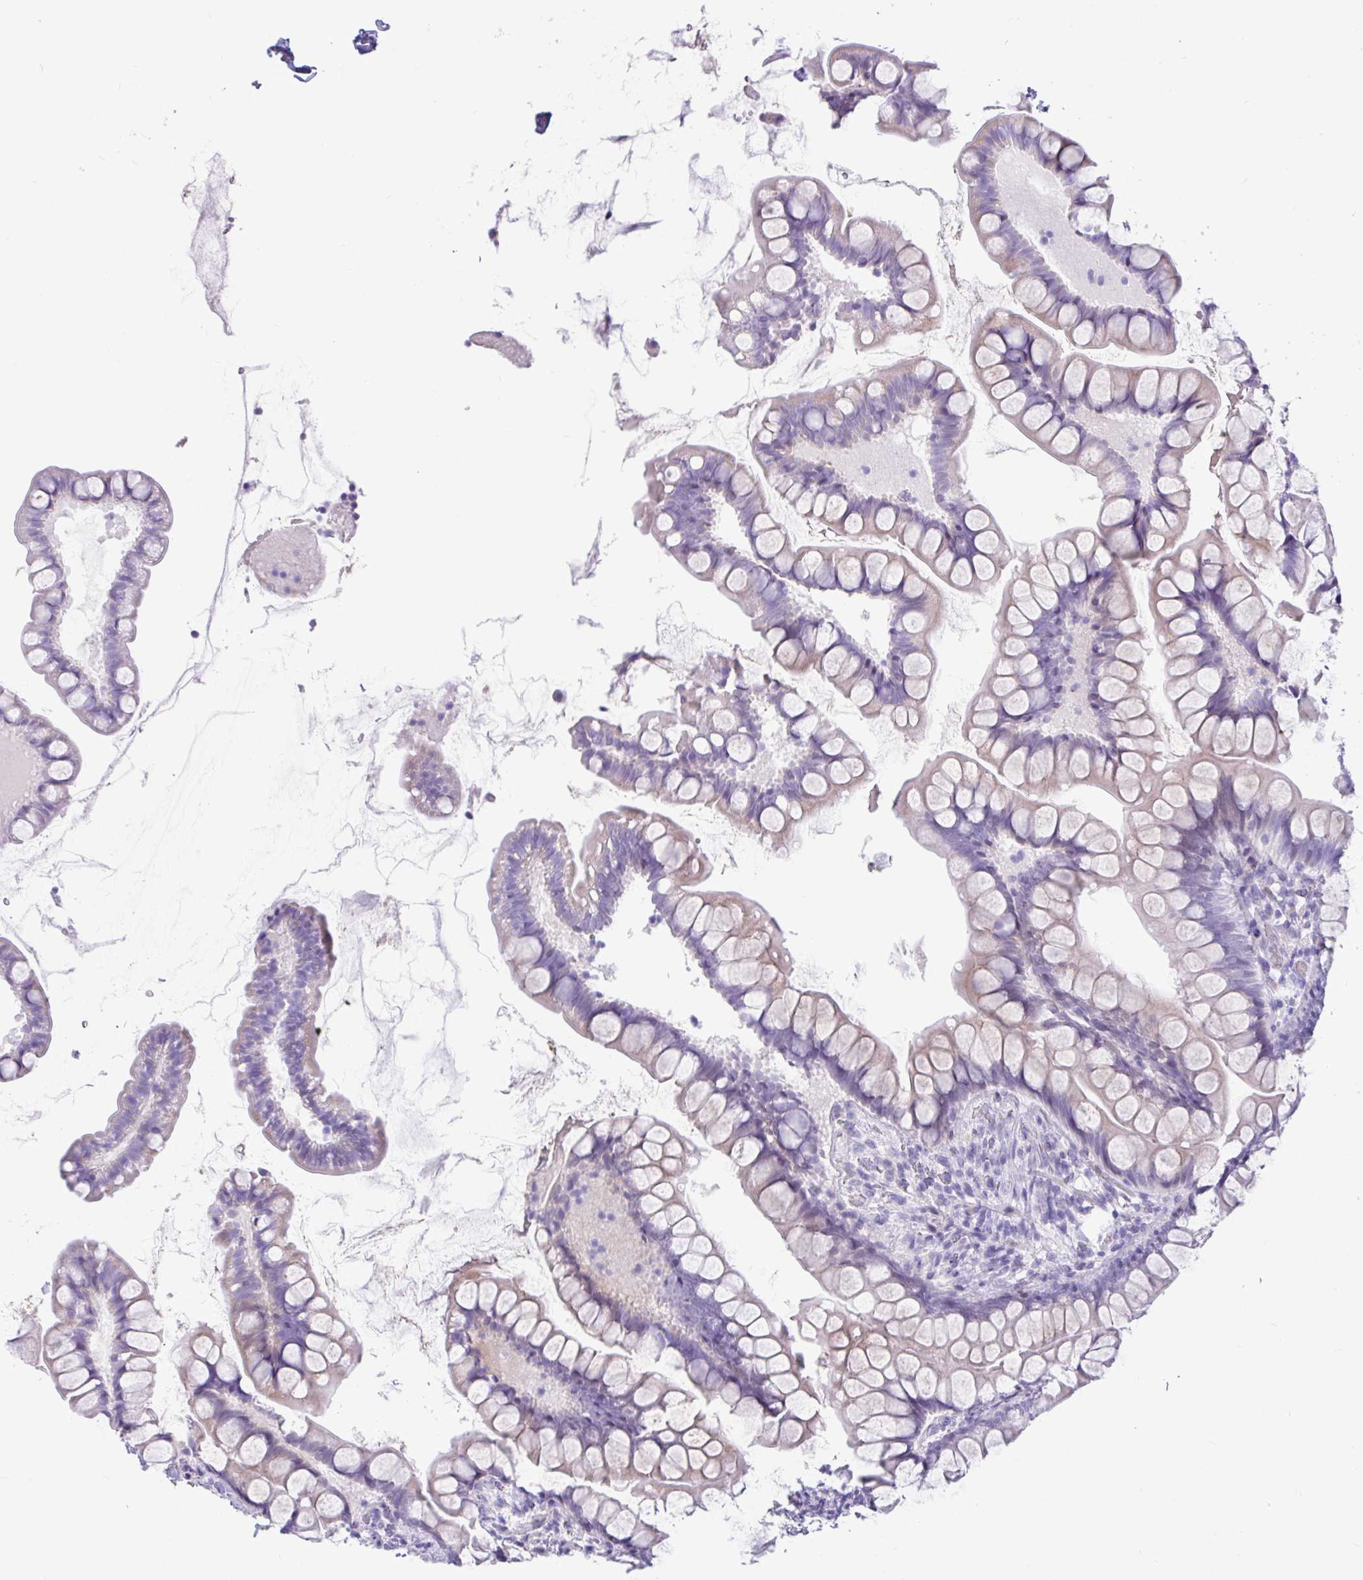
{"staining": {"intensity": "weak", "quantity": "<25%", "location": "cytoplasmic/membranous"}, "tissue": "small intestine", "cell_type": "Glandular cells", "image_type": "normal", "snomed": [{"axis": "morphology", "description": "Normal tissue, NOS"}, {"axis": "topography", "description": "Small intestine"}], "caption": "DAB (3,3'-diaminobenzidine) immunohistochemical staining of unremarkable small intestine exhibits no significant staining in glandular cells. (DAB (3,3'-diaminobenzidine) immunohistochemistry visualized using brightfield microscopy, high magnification).", "gene": "NHLH2", "patient": {"sex": "male", "age": 70}}